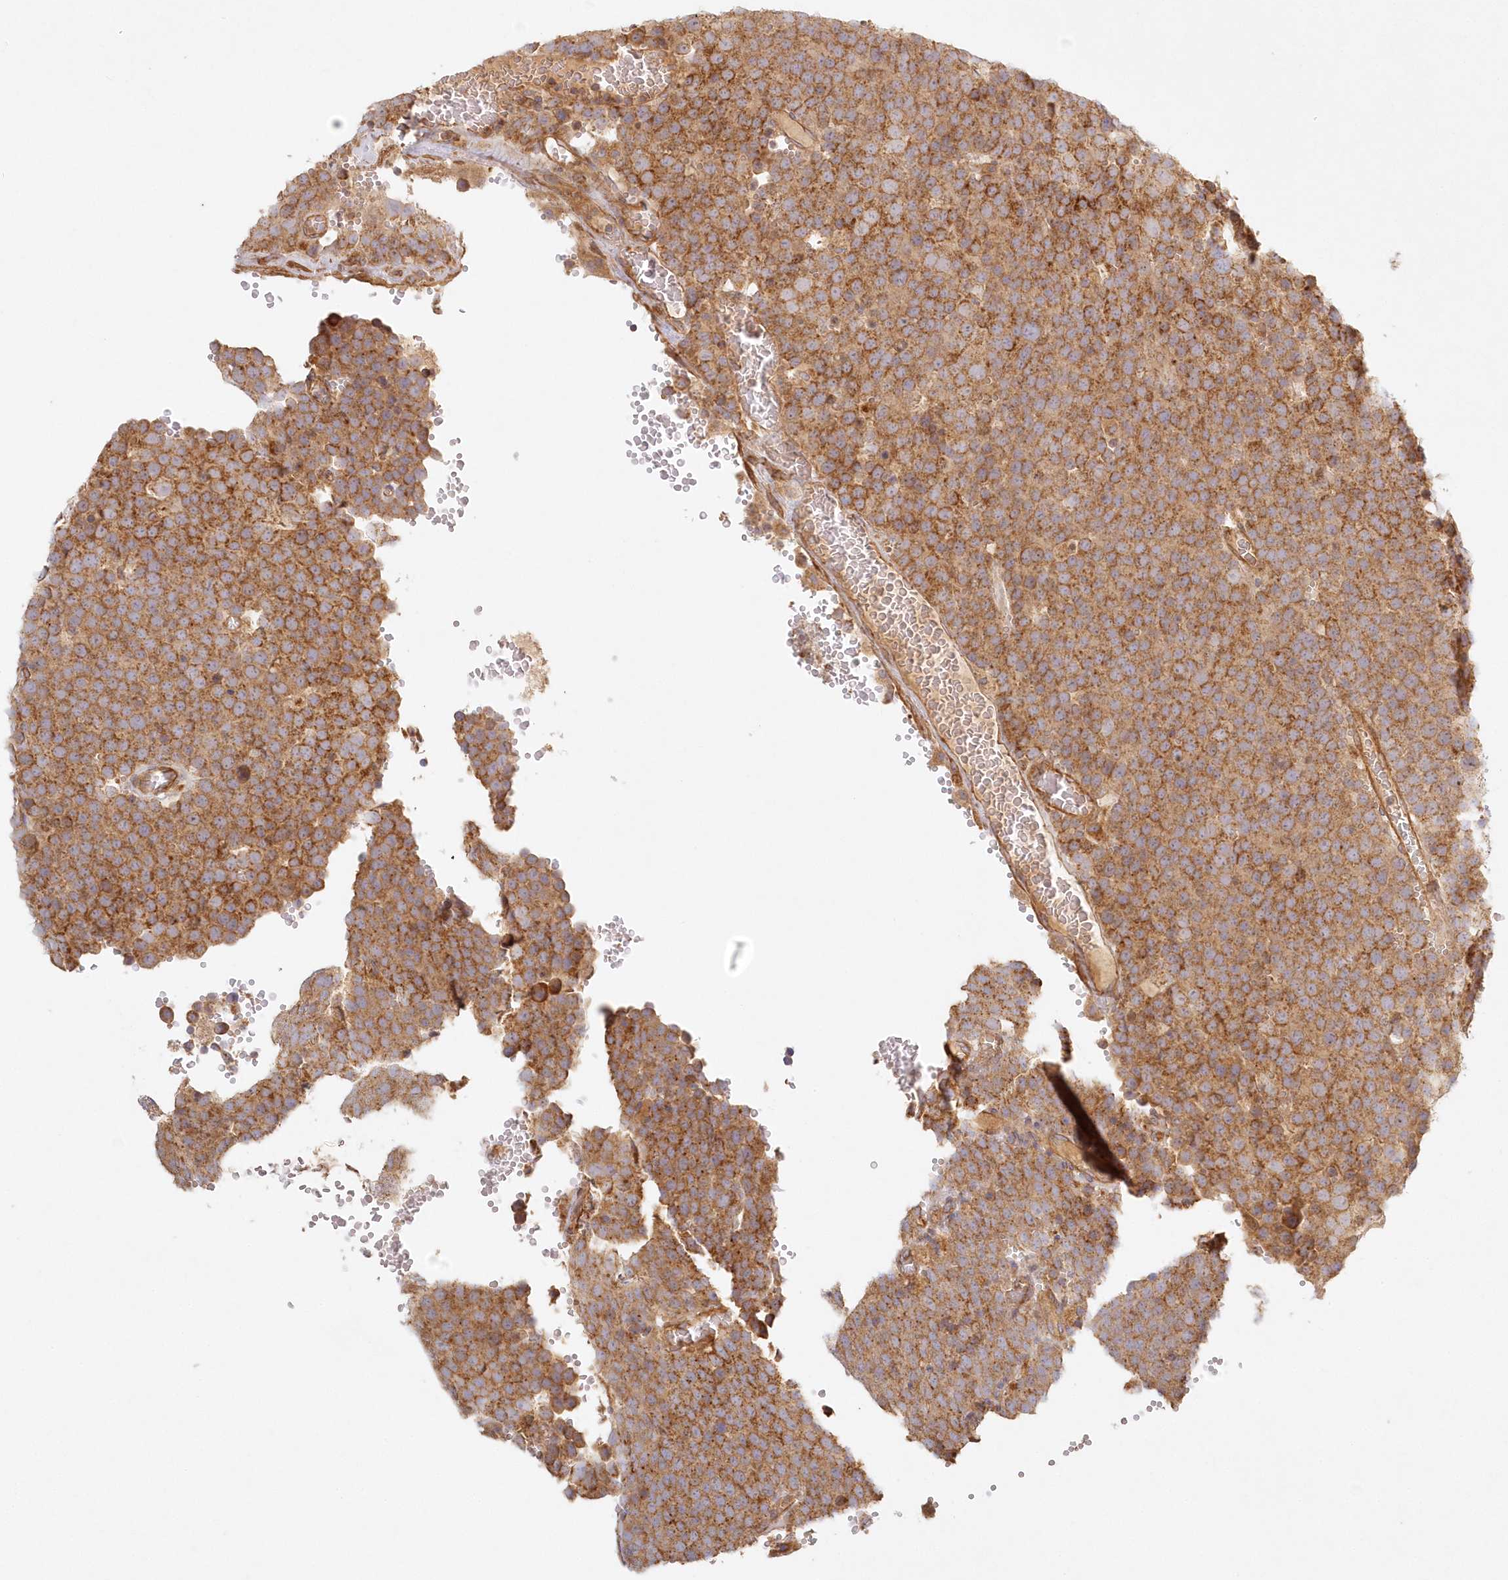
{"staining": {"intensity": "moderate", "quantity": ">75%", "location": "cytoplasmic/membranous"}, "tissue": "testis cancer", "cell_type": "Tumor cells", "image_type": "cancer", "snomed": [{"axis": "morphology", "description": "Seminoma, NOS"}, {"axis": "topography", "description": "Testis"}], "caption": "The immunohistochemical stain highlights moderate cytoplasmic/membranous staining in tumor cells of testis seminoma tissue.", "gene": "KIAA0232", "patient": {"sex": "male", "age": 71}}